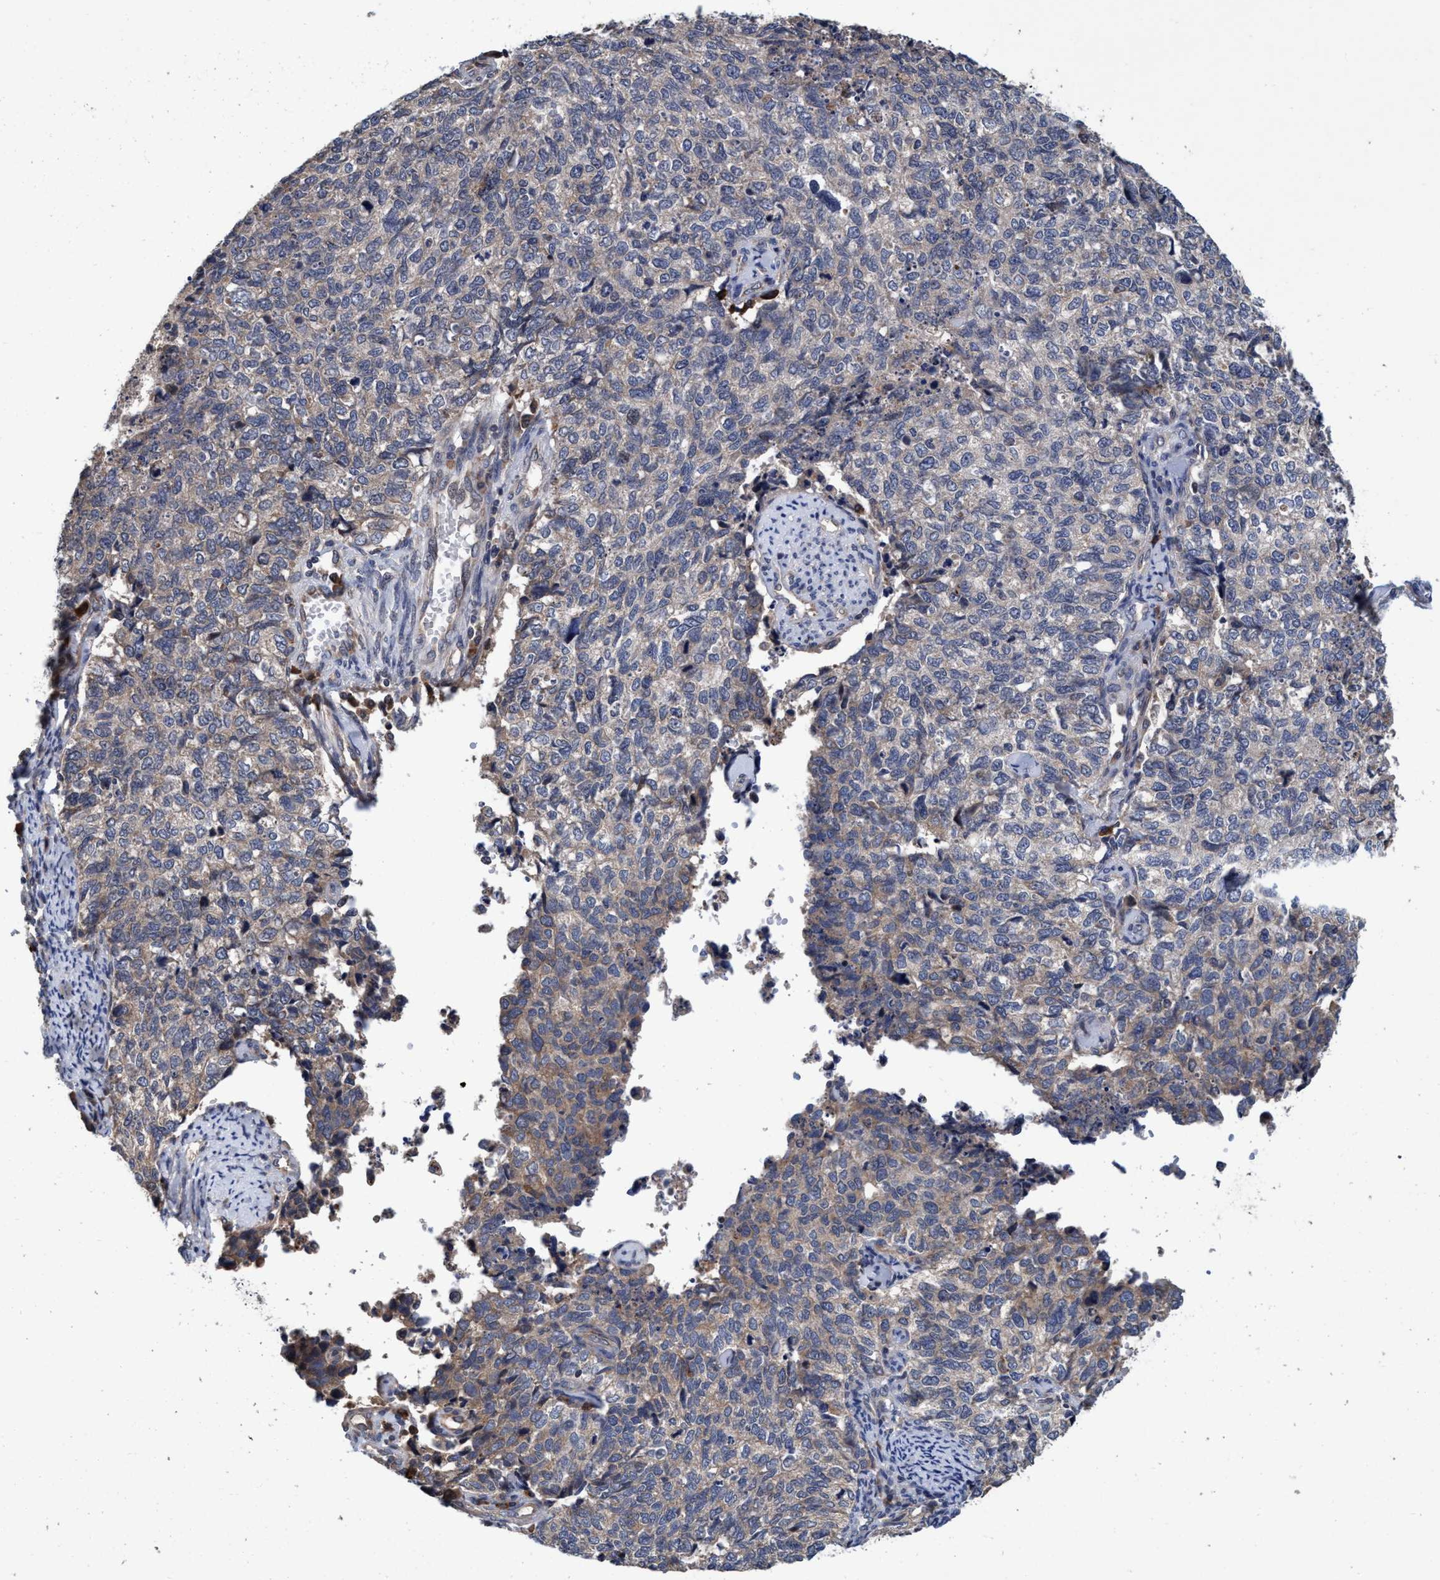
{"staining": {"intensity": "negative", "quantity": "none", "location": "none"}, "tissue": "cervical cancer", "cell_type": "Tumor cells", "image_type": "cancer", "snomed": [{"axis": "morphology", "description": "Squamous cell carcinoma, NOS"}, {"axis": "topography", "description": "Cervix"}], "caption": "This is an IHC photomicrograph of cervical cancer (squamous cell carcinoma). There is no staining in tumor cells.", "gene": "CALCOCO2", "patient": {"sex": "female", "age": 63}}